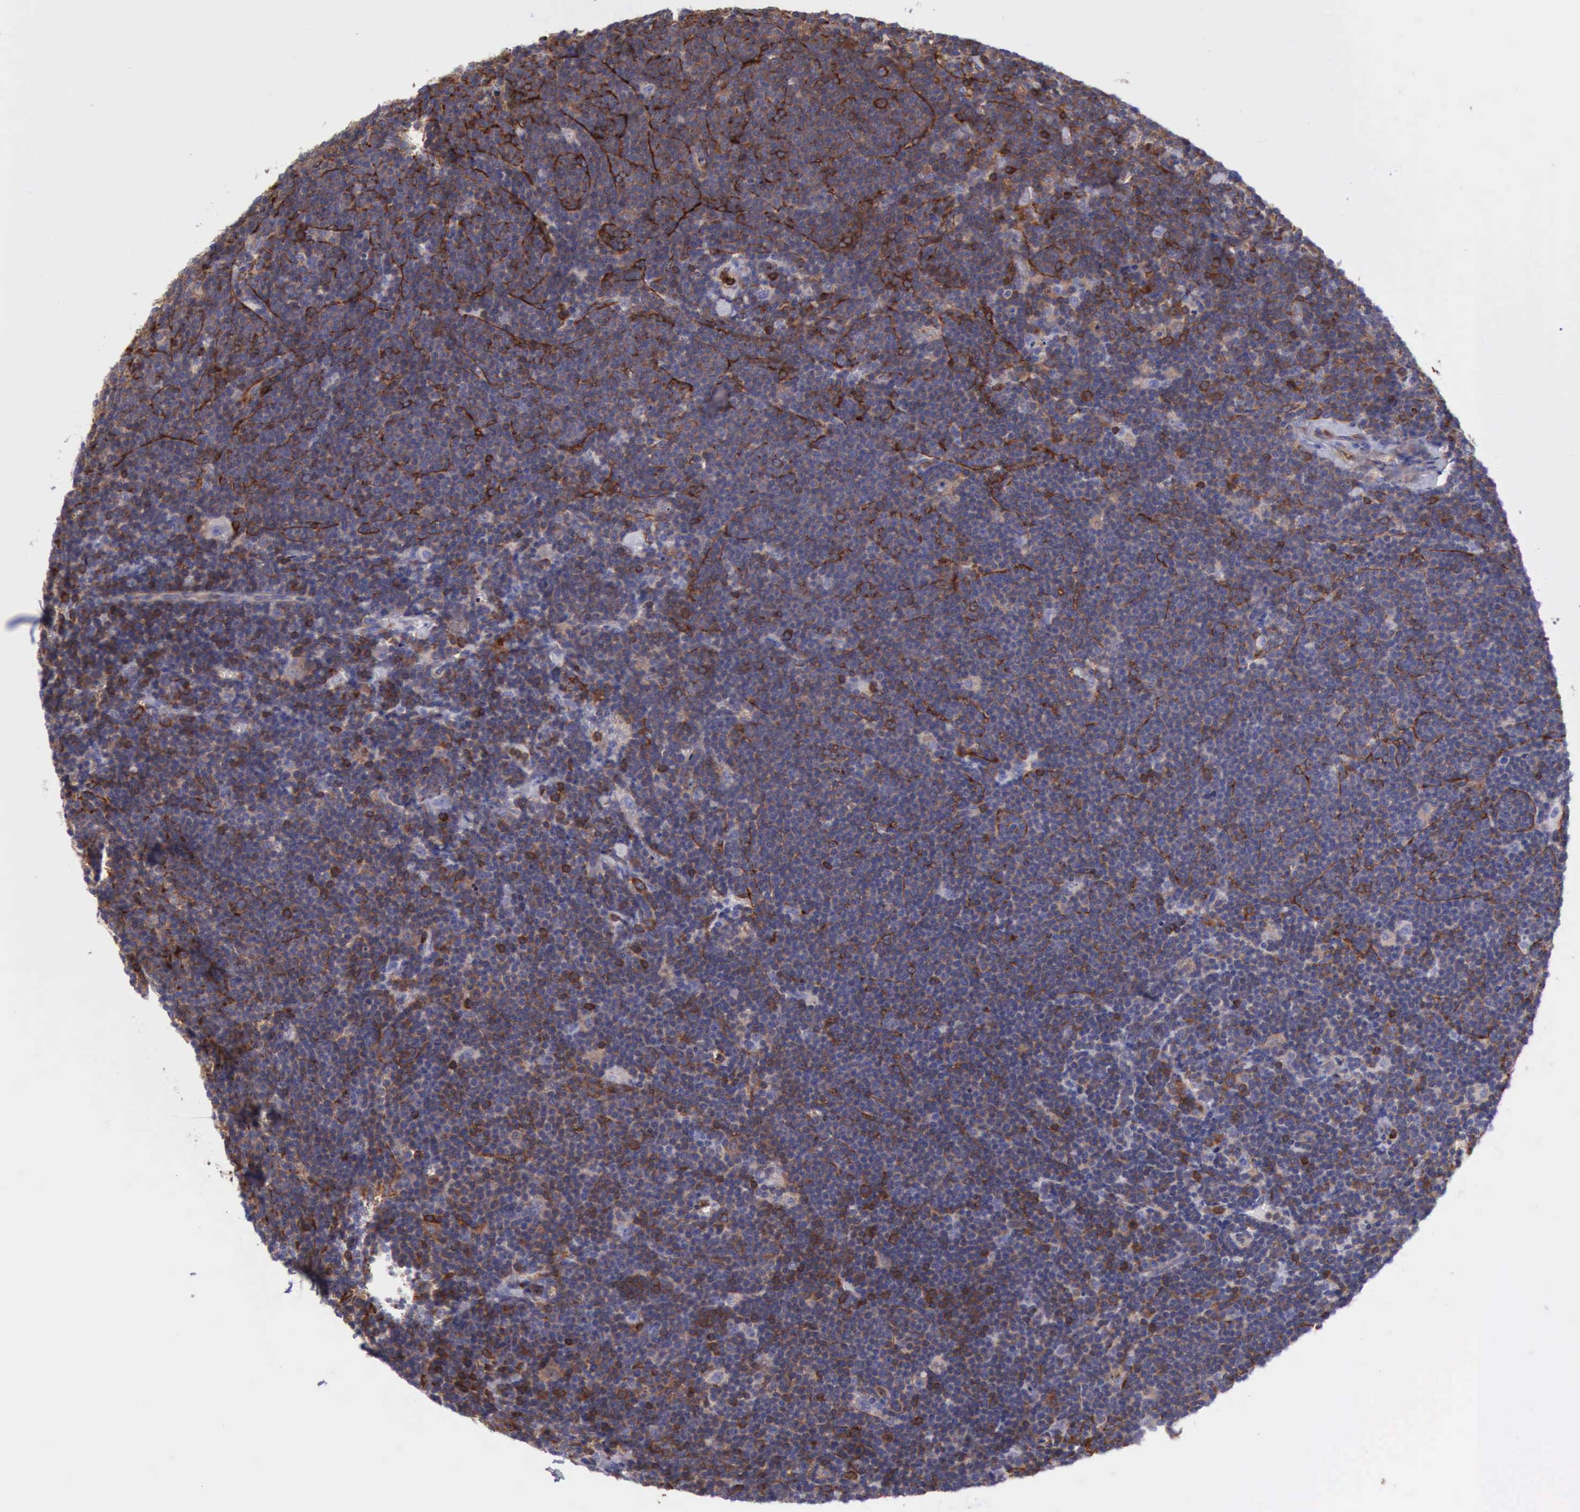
{"staining": {"intensity": "weak", "quantity": "25%-75%", "location": "cytoplasmic/membranous"}, "tissue": "lymphoma", "cell_type": "Tumor cells", "image_type": "cancer", "snomed": [{"axis": "morphology", "description": "Malignant lymphoma, non-Hodgkin's type, Low grade"}, {"axis": "topography", "description": "Lymph node"}], "caption": "IHC (DAB) staining of lymphoma shows weak cytoplasmic/membranous protein staining in about 25%-75% of tumor cells.", "gene": "FLNA", "patient": {"sex": "male", "age": 65}}